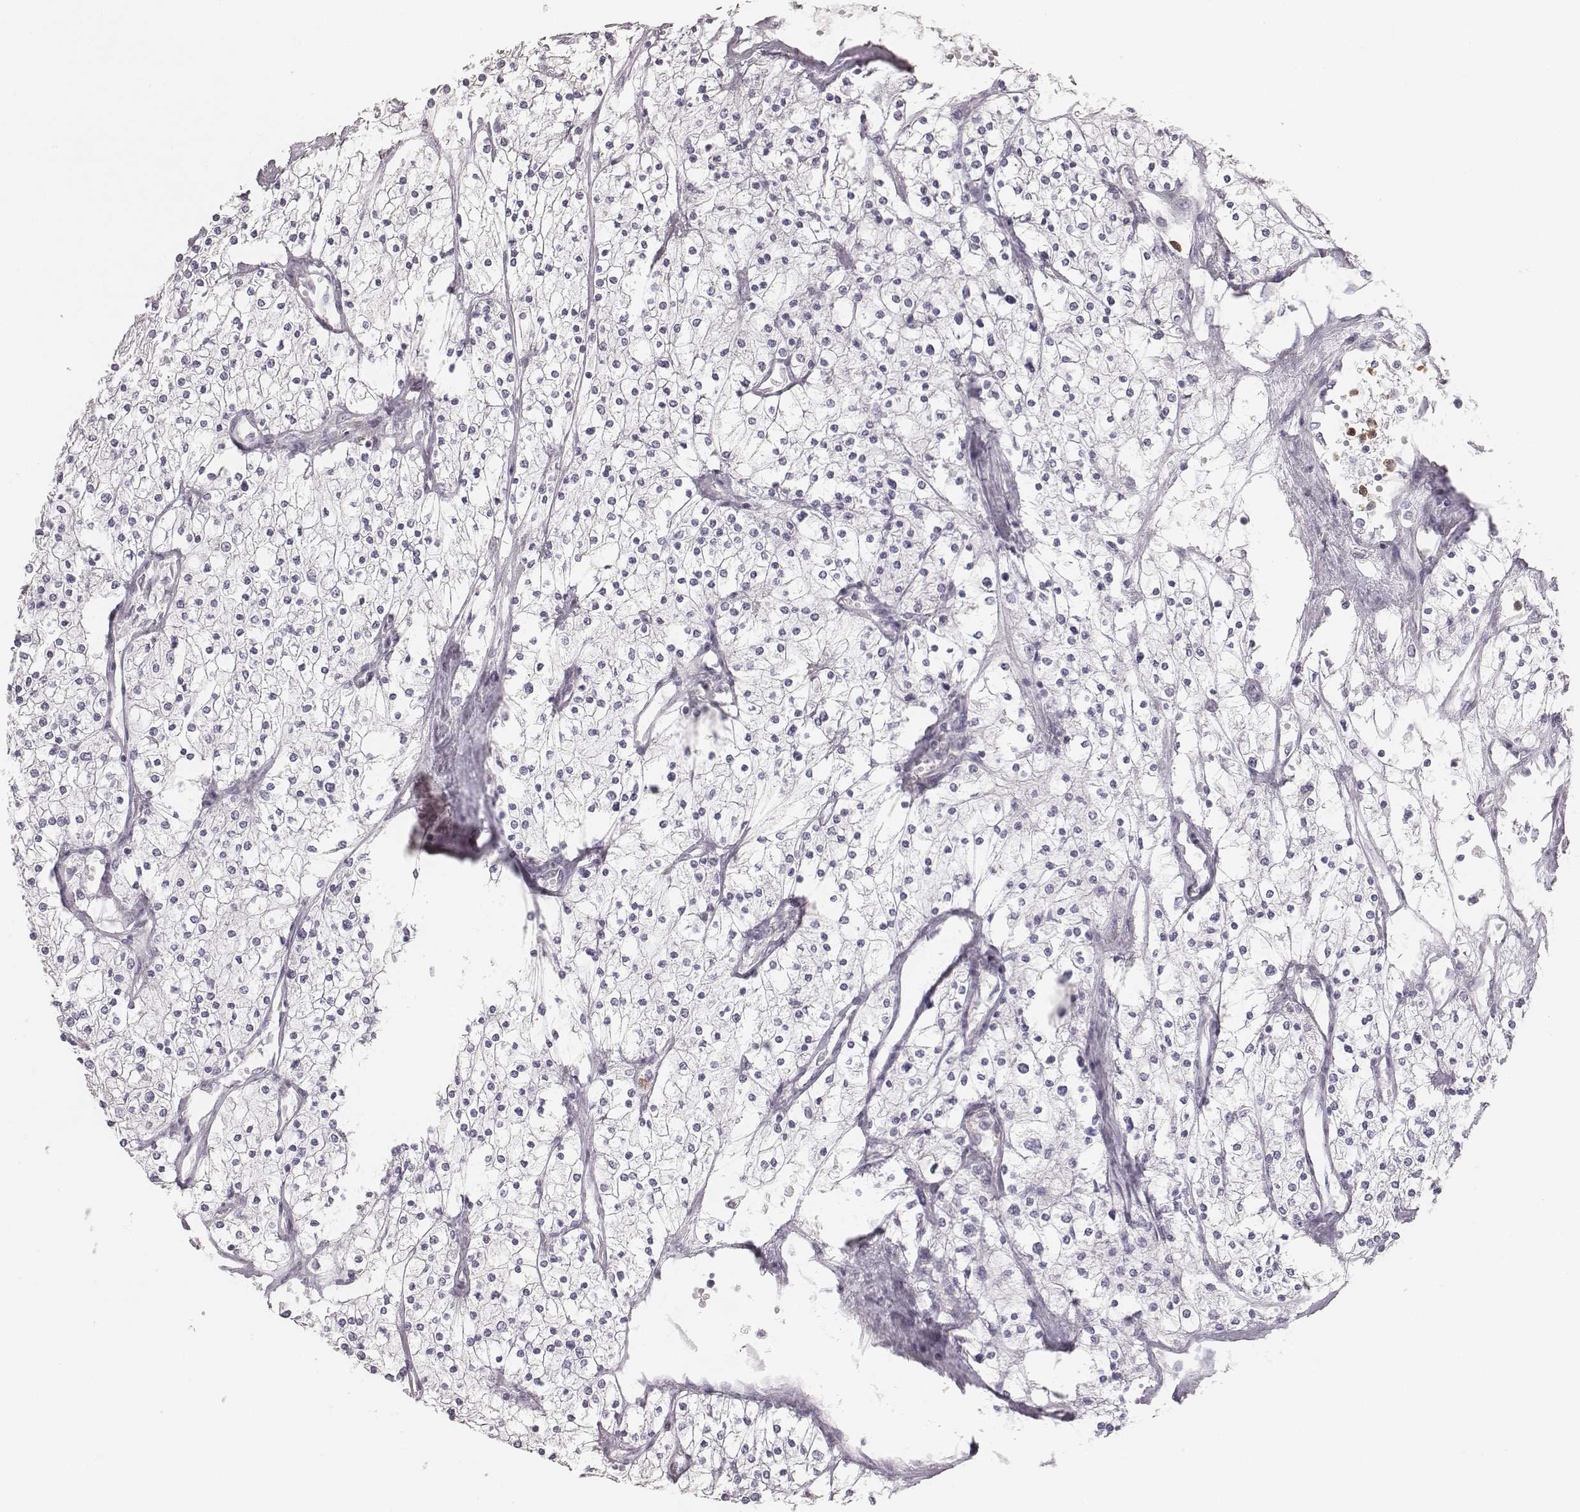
{"staining": {"intensity": "negative", "quantity": "none", "location": "none"}, "tissue": "renal cancer", "cell_type": "Tumor cells", "image_type": "cancer", "snomed": [{"axis": "morphology", "description": "Adenocarcinoma, NOS"}, {"axis": "topography", "description": "Kidney"}], "caption": "Renal cancer (adenocarcinoma) was stained to show a protein in brown. There is no significant expression in tumor cells.", "gene": "KCNJ12", "patient": {"sex": "male", "age": 80}}